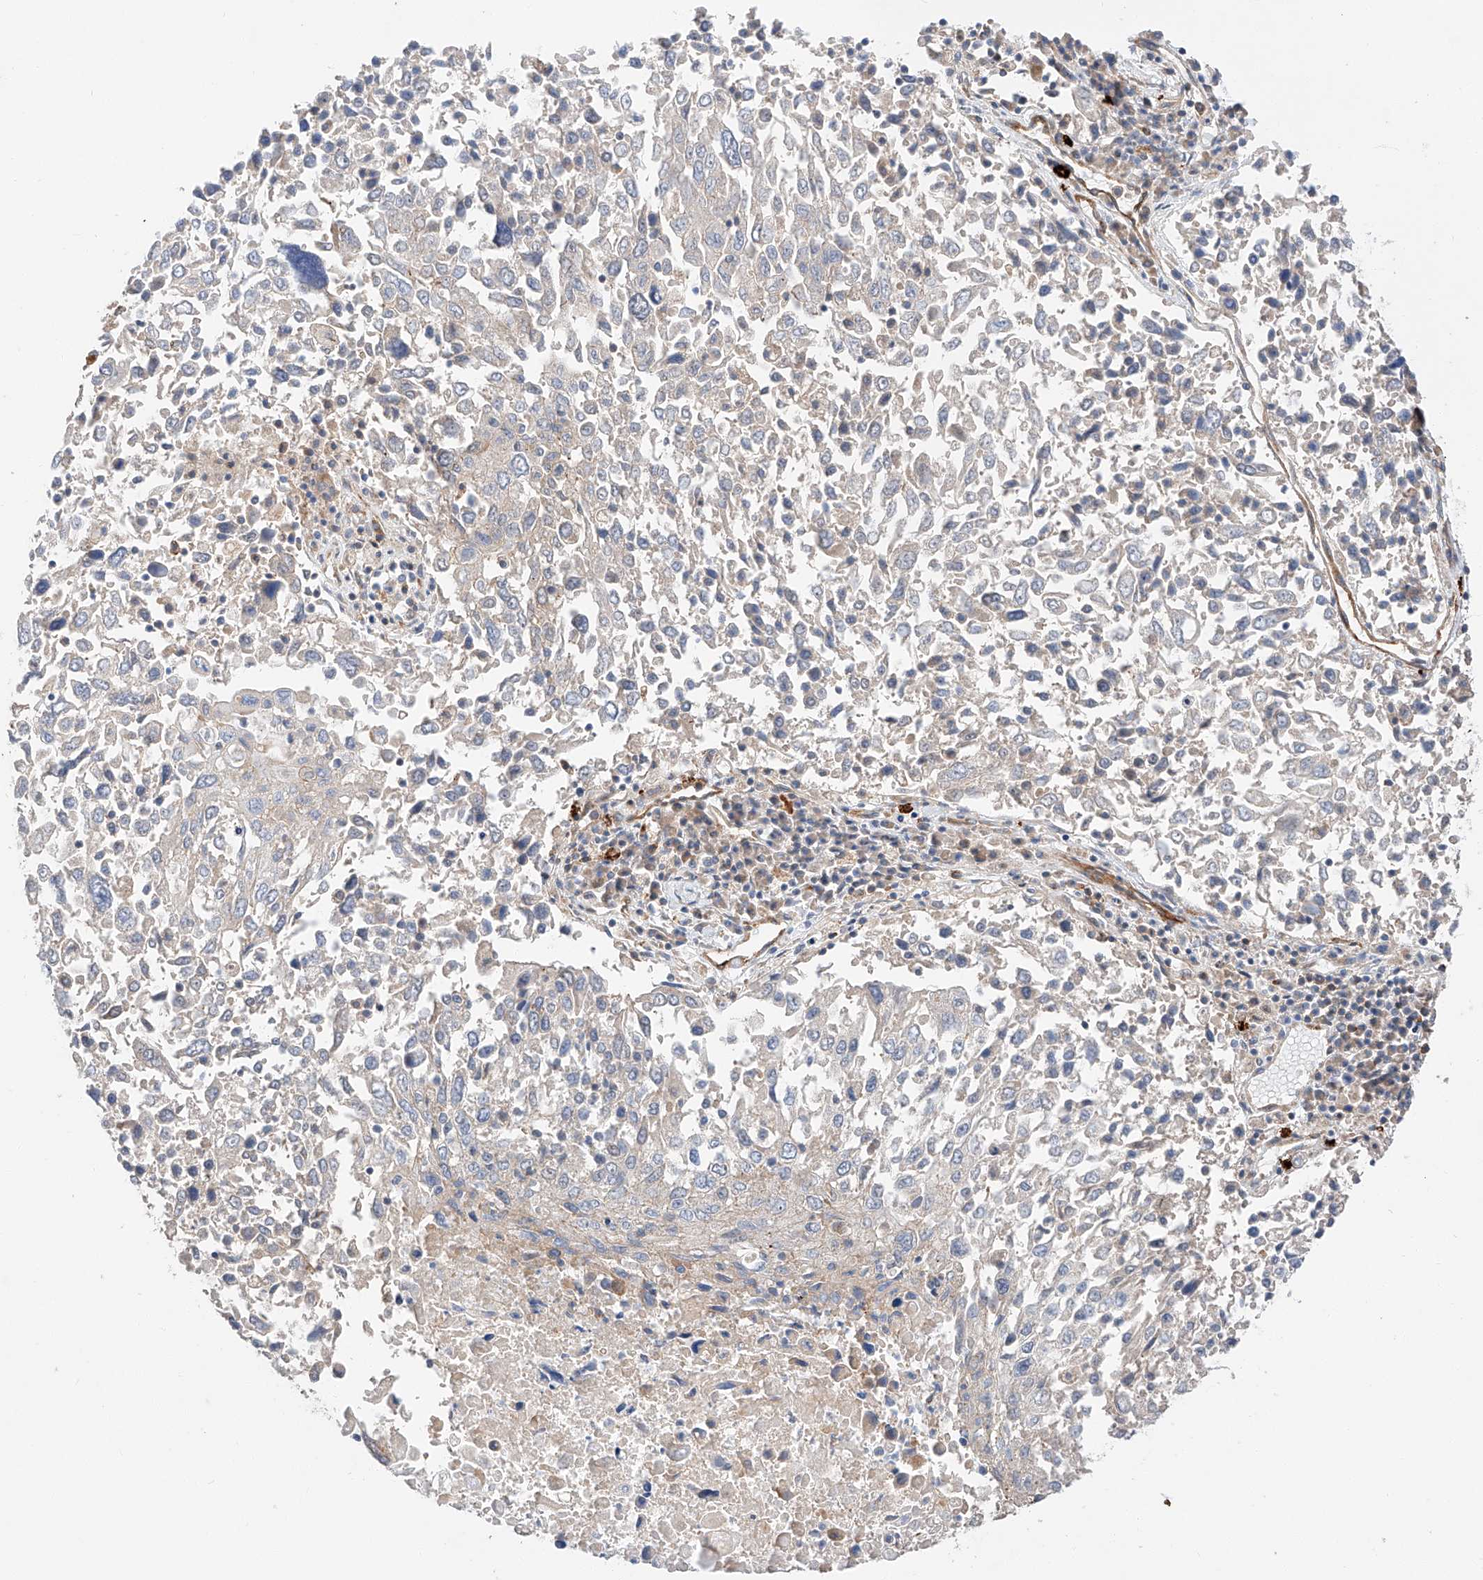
{"staining": {"intensity": "negative", "quantity": "none", "location": "none"}, "tissue": "lung cancer", "cell_type": "Tumor cells", "image_type": "cancer", "snomed": [{"axis": "morphology", "description": "Squamous cell carcinoma, NOS"}, {"axis": "topography", "description": "Lung"}], "caption": "The micrograph demonstrates no significant positivity in tumor cells of lung cancer (squamous cell carcinoma).", "gene": "MINDY4", "patient": {"sex": "male", "age": 65}}